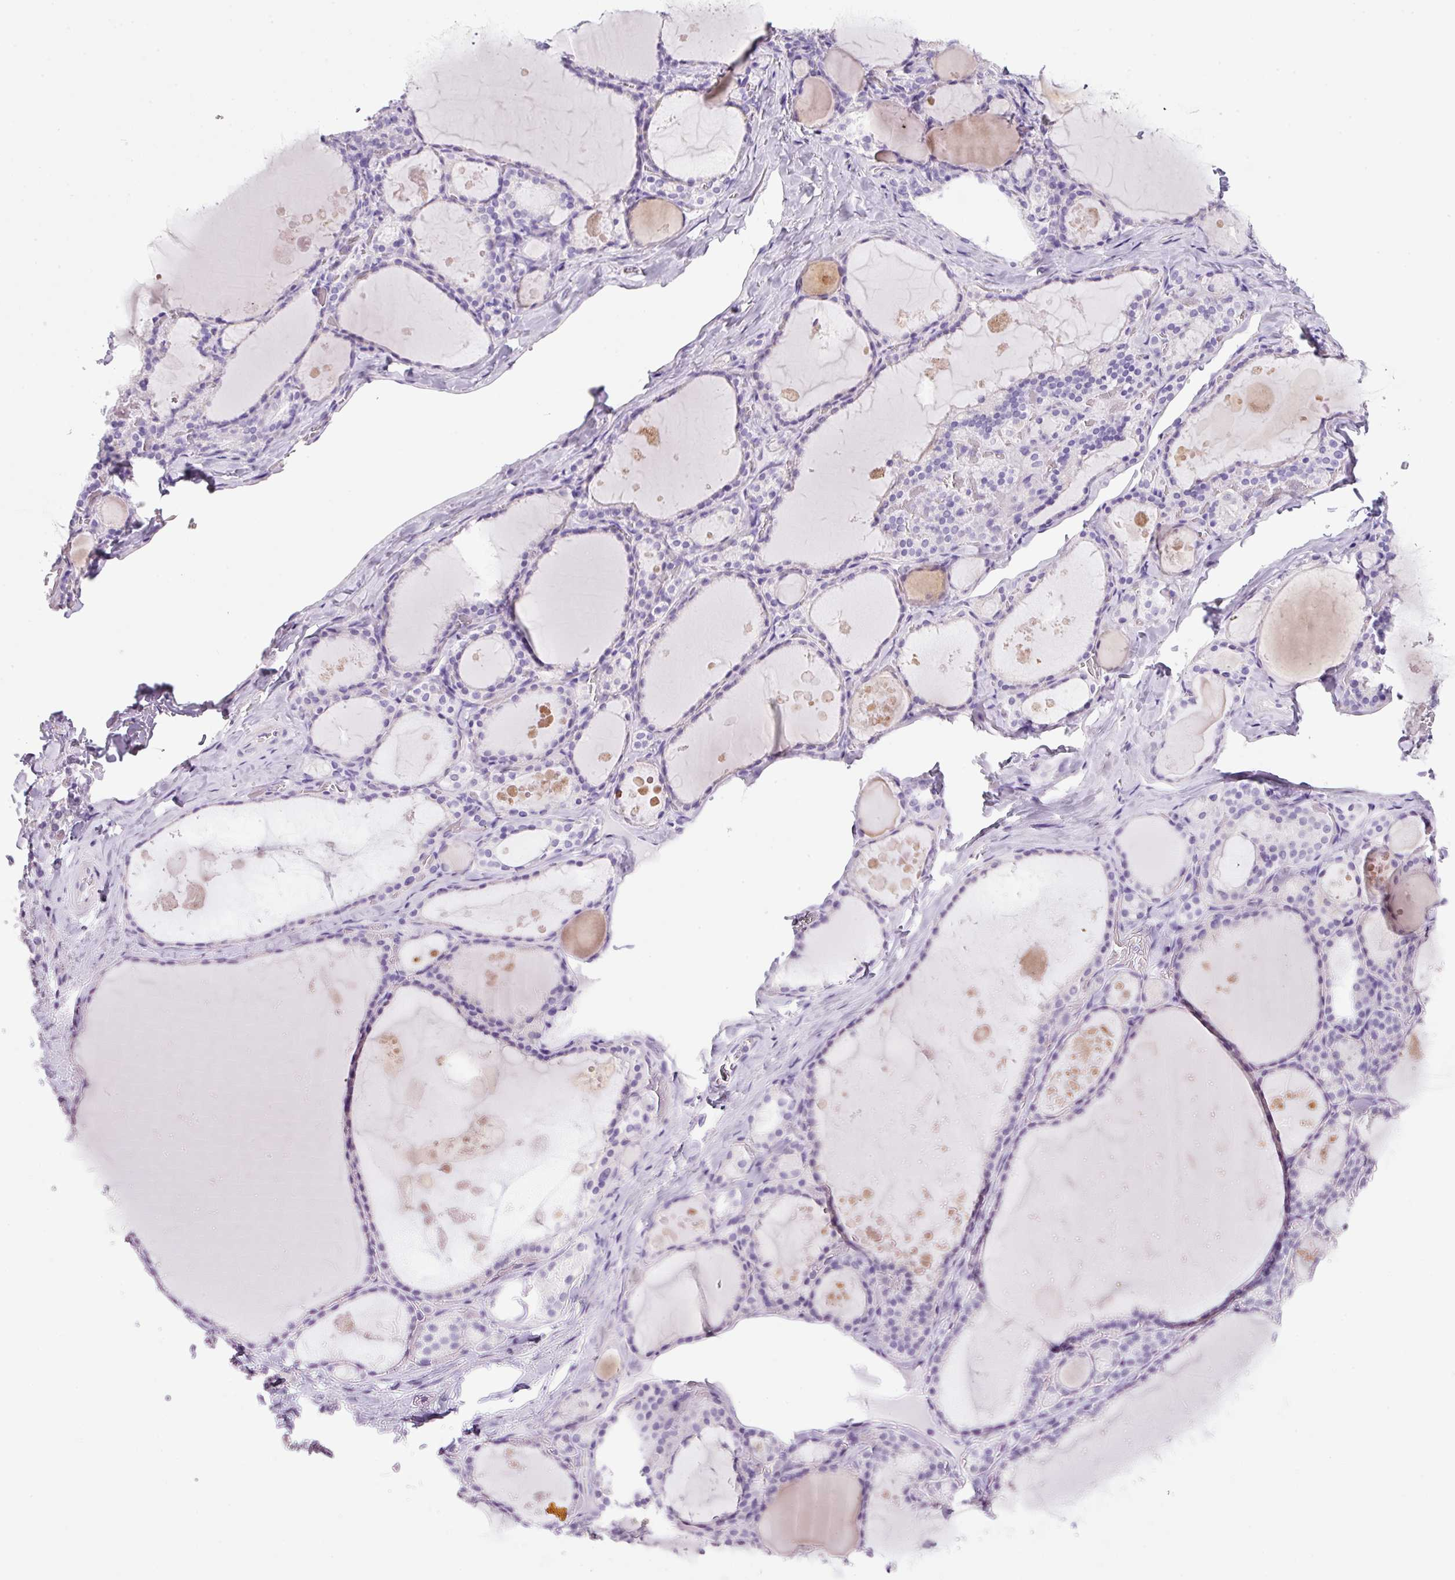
{"staining": {"intensity": "negative", "quantity": "none", "location": "none"}, "tissue": "thyroid gland", "cell_type": "Glandular cells", "image_type": "normal", "snomed": [{"axis": "morphology", "description": "Normal tissue, NOS"}, {"axis": "topography", "description": "Thyroid gland"}], "caption": "IHC of benign thyroid gland reveals no staining in glandular cells. (Brightfield microscopy of DAB (3,3'-diaminobenzidine) IHC at high magnification).", "gene": "BSND", "patient": {"sex": "male", "age": 56}}